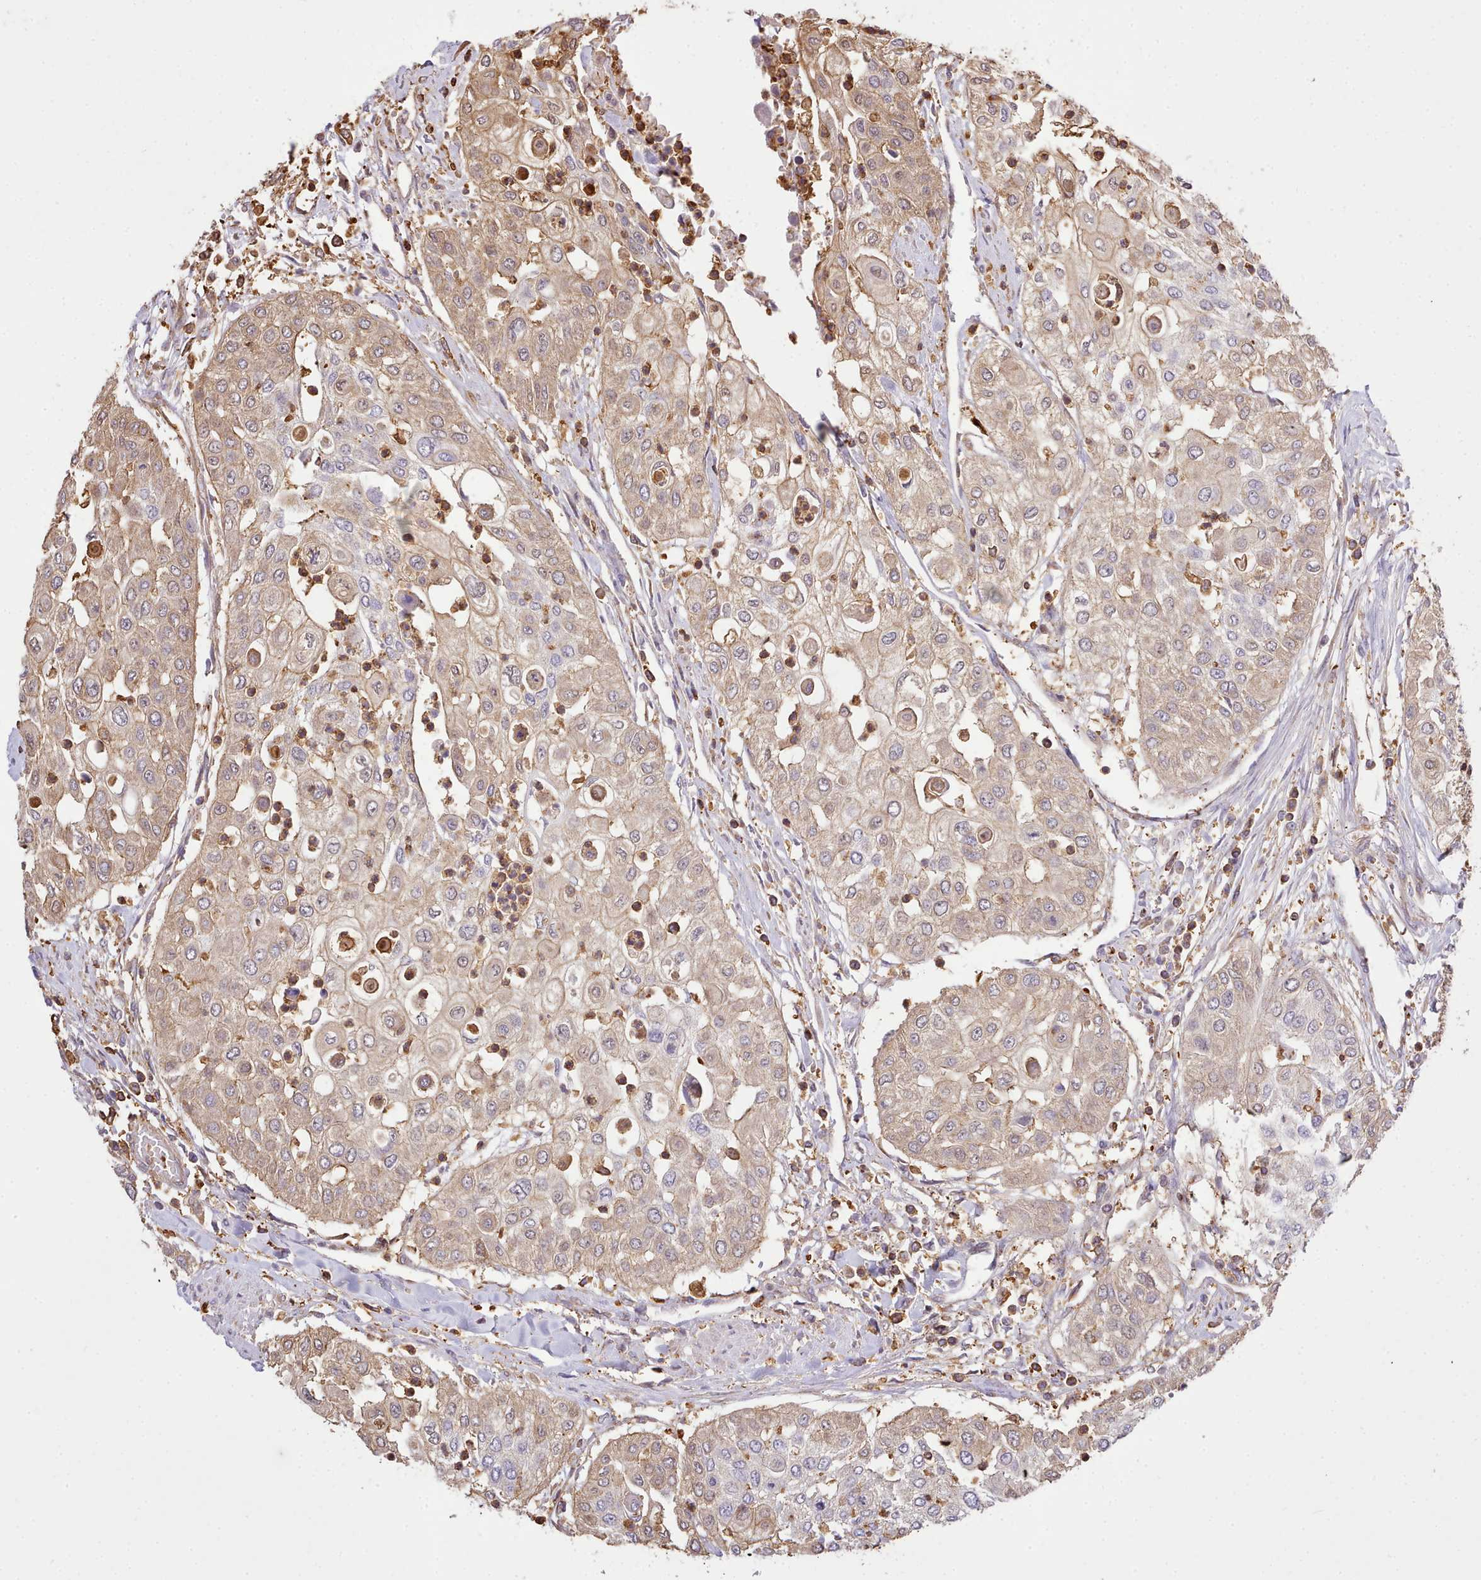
{"staining": {"intensity": "weak", "quantity": ">75%", "location": "cytoplasmic/membranous"}, "tissue": "urothelial cancer", "cell_type": "Tumor cells", "image_type": "cancer", "snomed": [{"axis": "morphology", "description": "Urothelial carcinoma, High grade"}, {"axis": "topography", "description": "Urinary bladder"}], "caption": "Urothelial cancer stained with immunohistochemistry shows weak cytoplasmic/membranous positivity in approximately >75% of tumor cells. (IHC, brightfield microscopy, high magnification).", "gene": "CAPZA1", "patient": {"sex": "female", "age": 79}}